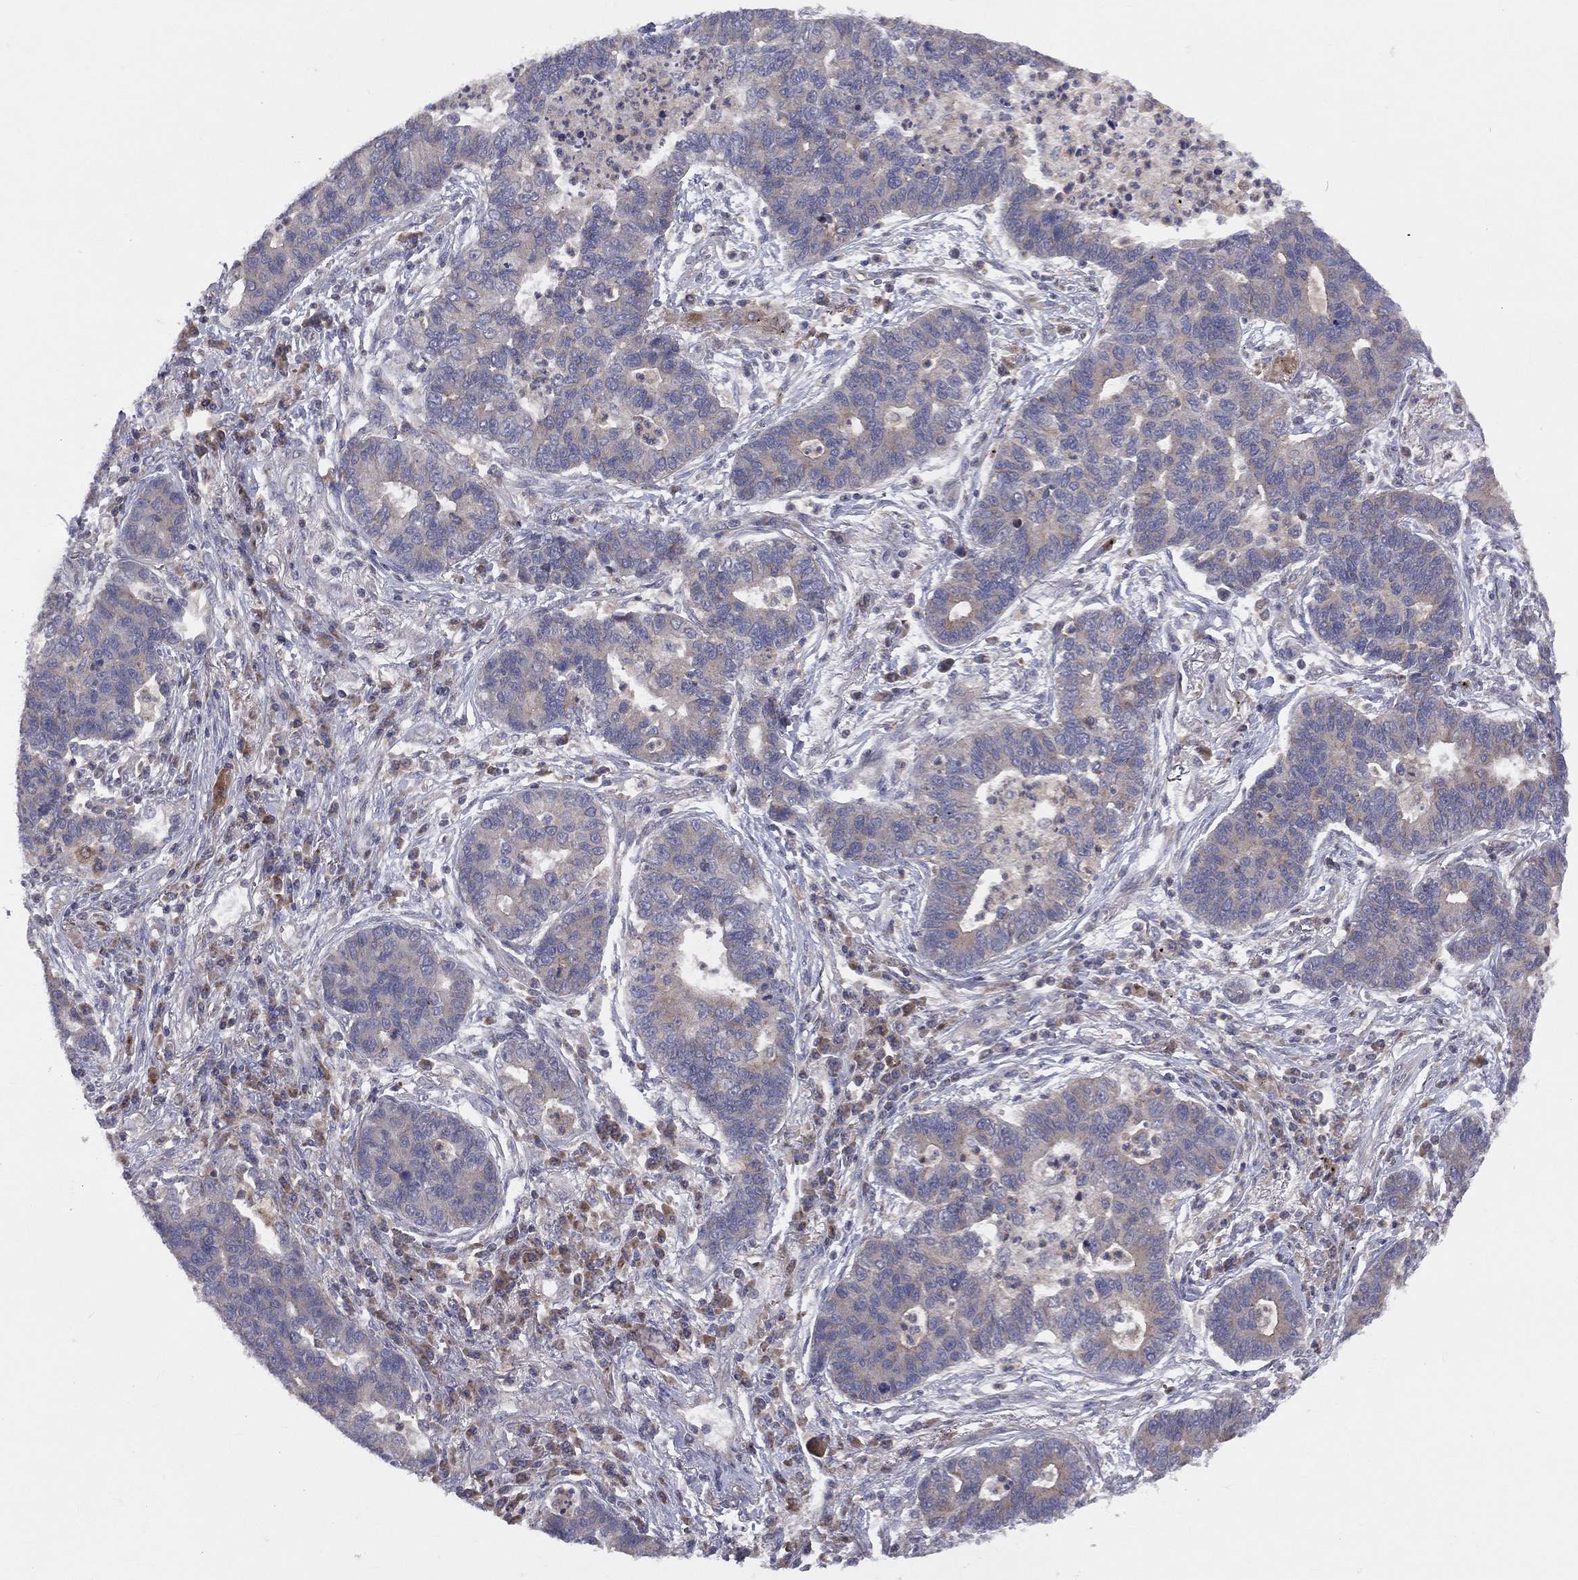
{"staining": {"intensity": "weak", "quantity": "<25%", "location": "cytoplasmic/membranous"}, "tissue": "lung cancer", "cell_type": "Tumor cells", "image_type": "cancer", "snomed": [{"axis": "morphology", "description": "Adenocarcinoma, NOS"}, {"axis": "topography", "description": "Lung"}], "caption": "High magnification brightfield microscopy of adenocarcinoma (lung) stained with DAB (brown) and counterstained with hematoxylin (blue): tumor cells show no significant expression.", "gene": "STARD3", "patient": {"sex": "female", "age": 57}}